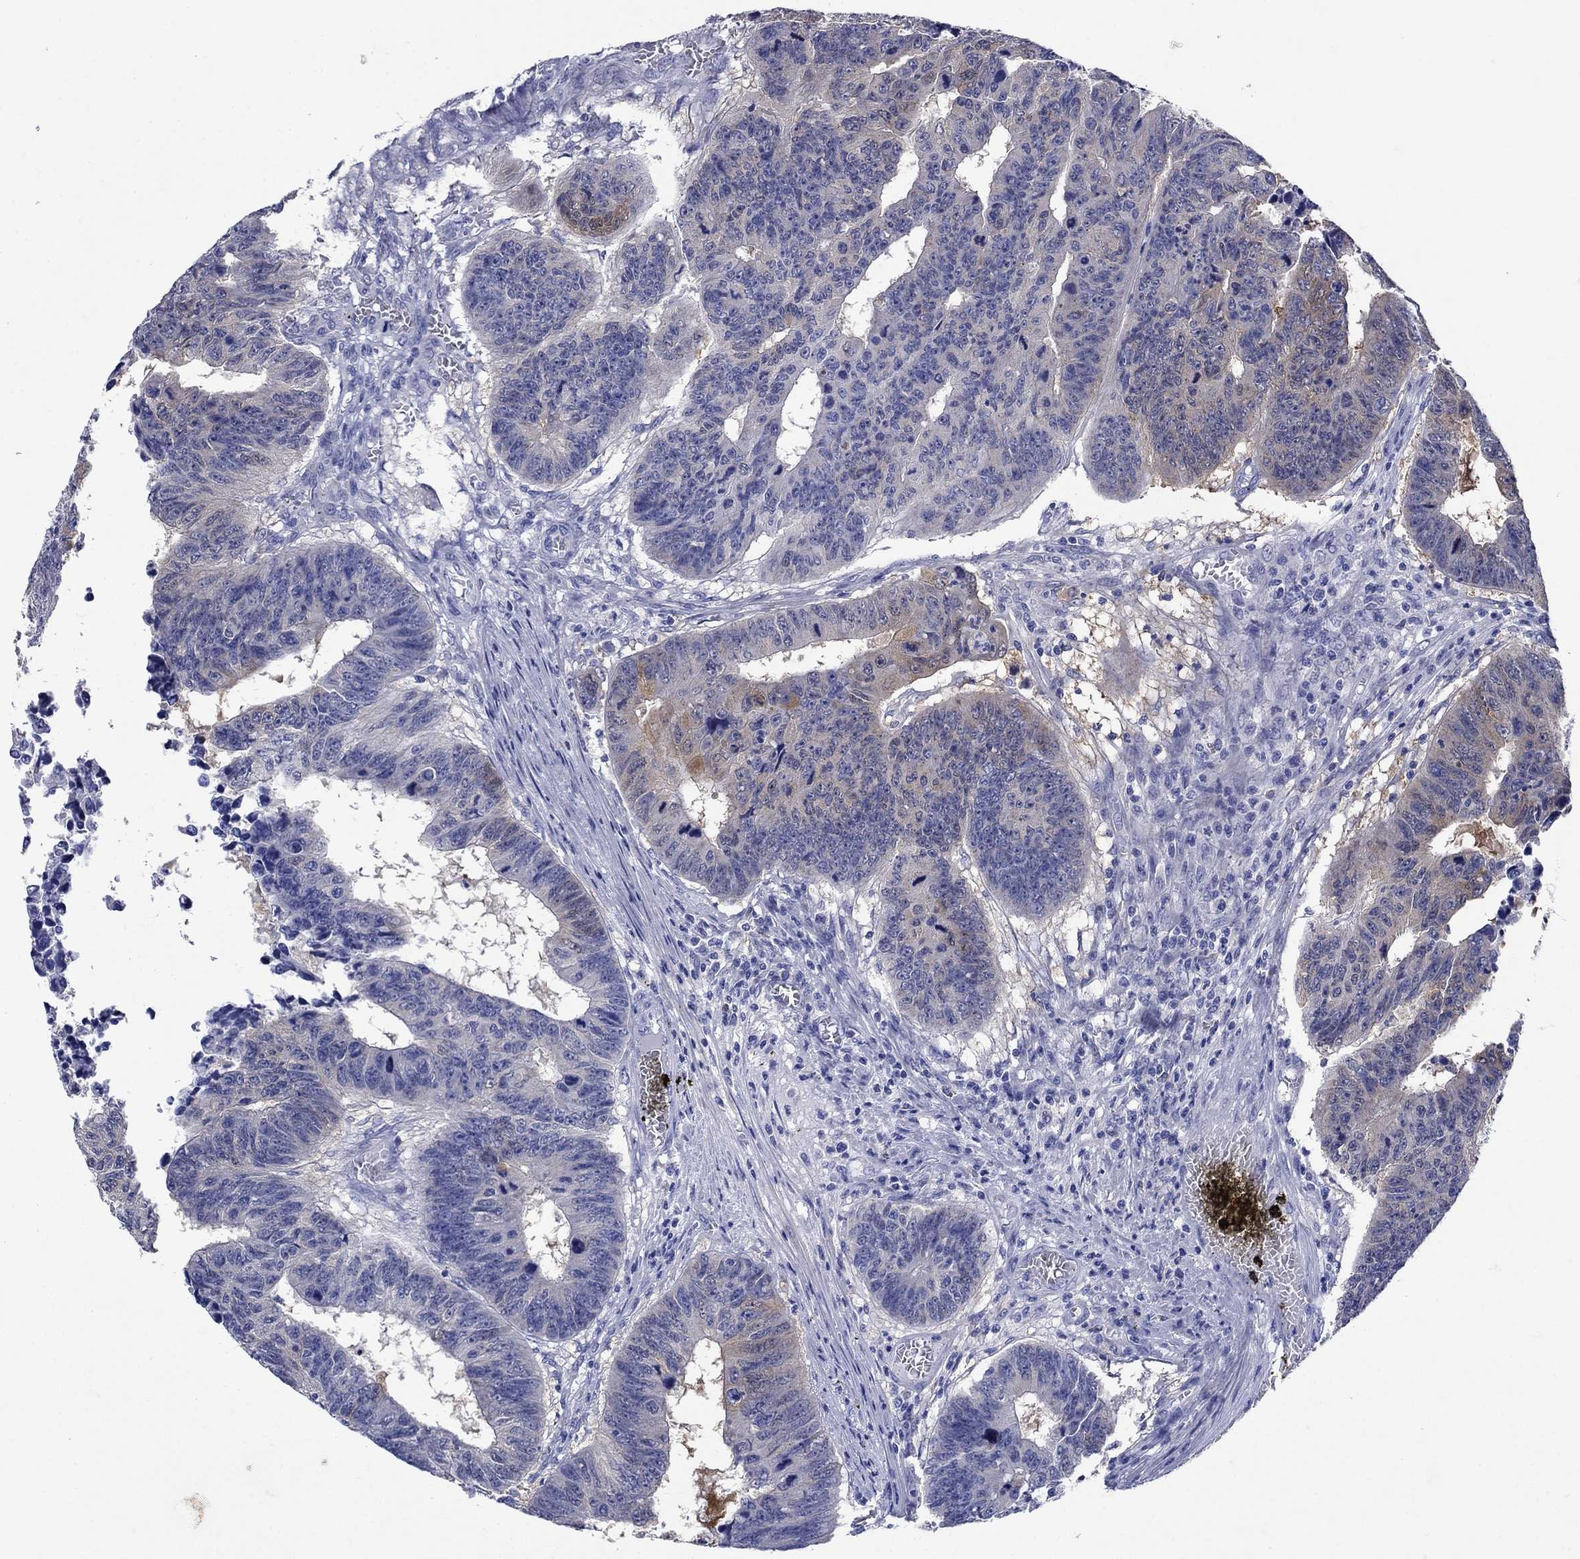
{"staining": {"intensity": "weak", "quantity": "<25%", "location": "cytoplasmic/membranous"}, "tissue": "colorectal cancer", "cell_type": "Tumor cells", "image_type": "cancer", "snomed": [{"axis": "morphology", "description": "Adenocarcinoma, NOS"}, {"axis": "topography", "description": "Appendix"}, {"axis": "topography", "description": "Colon"}, {"axis": "topography", "description": "Cecum"}, {"axis": "topography", "description": "Colon asc"}], "caption": "Colorectal cancer (adenocarcinoma) was stained to show a protein in brown. There is no significant staining in tumor cells.", "gene": "SULT2B1", "patient": {"sex": "female", "age": 85}}